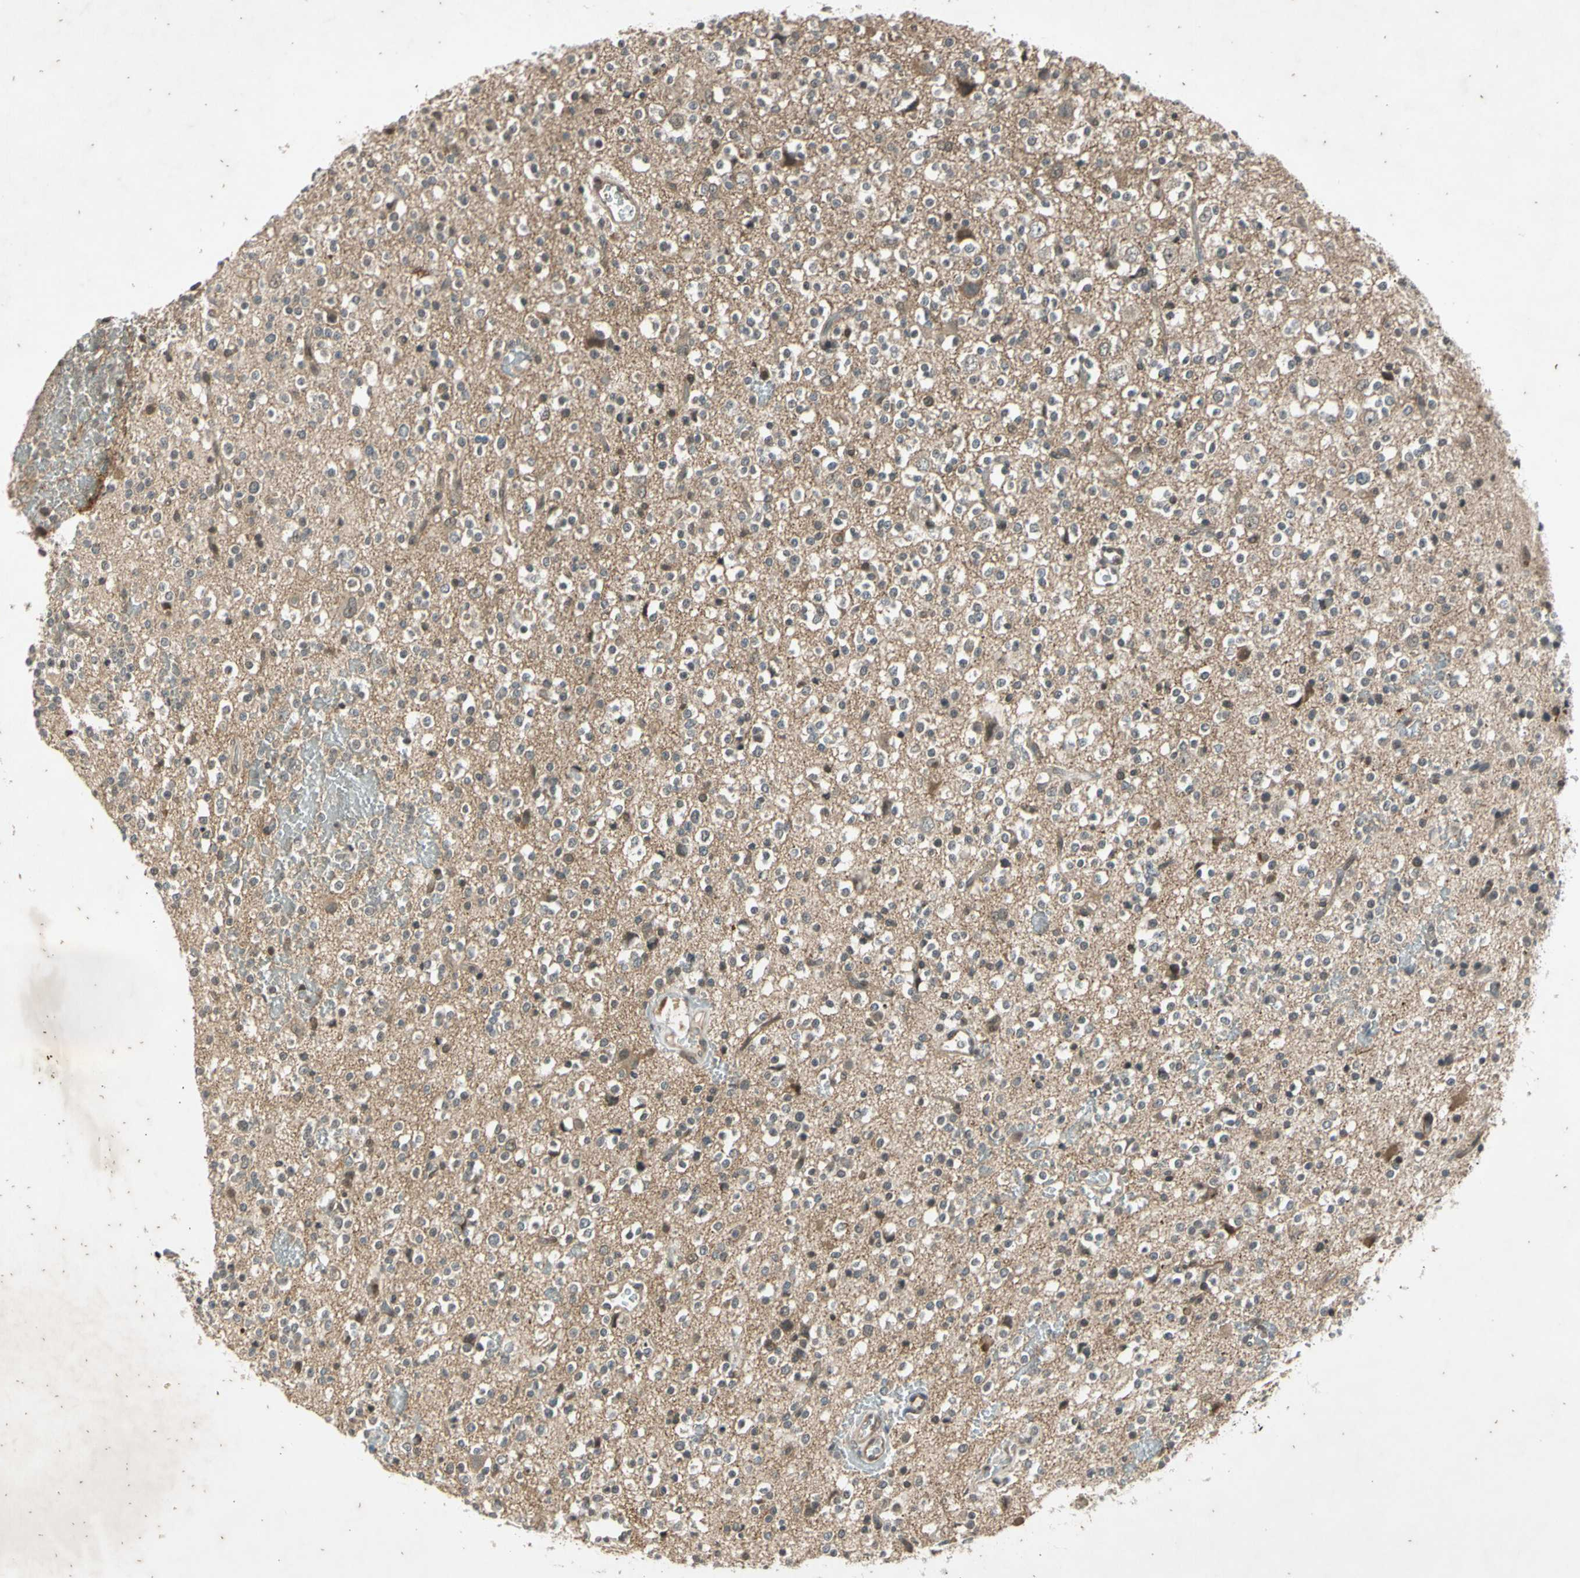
{"staining": {"intensity": "weak", "quantity": "<25%", "location": "cytoplasmic/membranous"}, "tissue": "glioma", "cell_type": "Tumor cells", "image_type": "cancer", "snomed": [{"axis": "morphology", "description": "Glioma, malignant, High grade"}, {"axis": "topography", "description": "Brain"}], "caption": "IHC micrograph of glioma stained for a protein (brown), which demonstrates no positivity in tumor cells. (Brightfield microscopy of DAB immunohistochemistry at high magnification).", "gene": "EFNB2", "patient": {"sex": "male", "age": 47}}